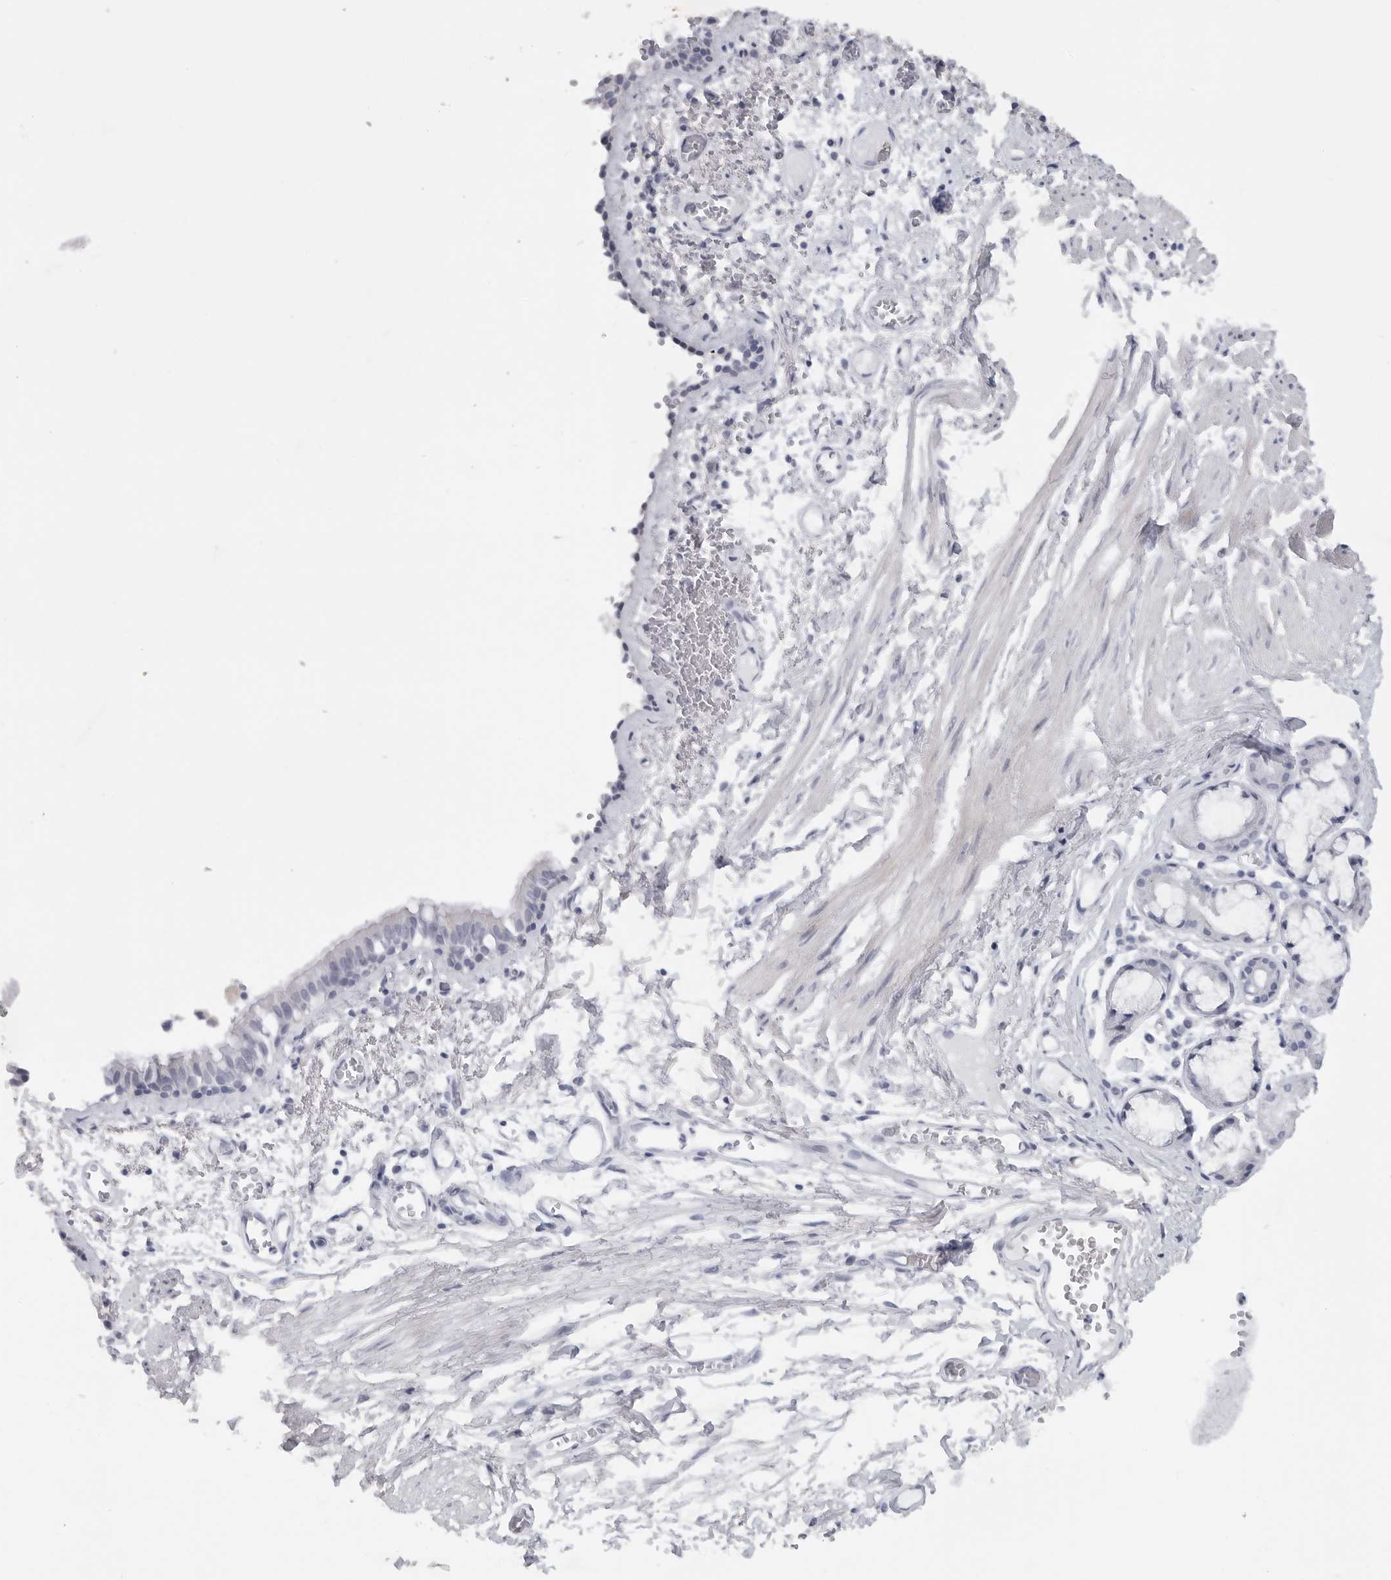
{"staining": {"intensity": "negative", "quantity": "none", "location": "none"}, "tissue": "bronchus", "cell_type": "Respiratory epithelial cells", "image_type": "normal", "snomed": [{"axis": "morphology", "description": "Normal tissue, NOS"}, {"axis": "topography", "description": "Bronchus"}, {"axis": "topography", "description": "Lung"}], "caption": "Immunohistochemical staining of unremarkable bronchus displays no significant staining in respiratory epithelial cells. (DAB immunohistochemistry visualized using brightfield microscopy, high magnification).", "gene": "TNR", "patient": {"sex": "male", "age": 56}}